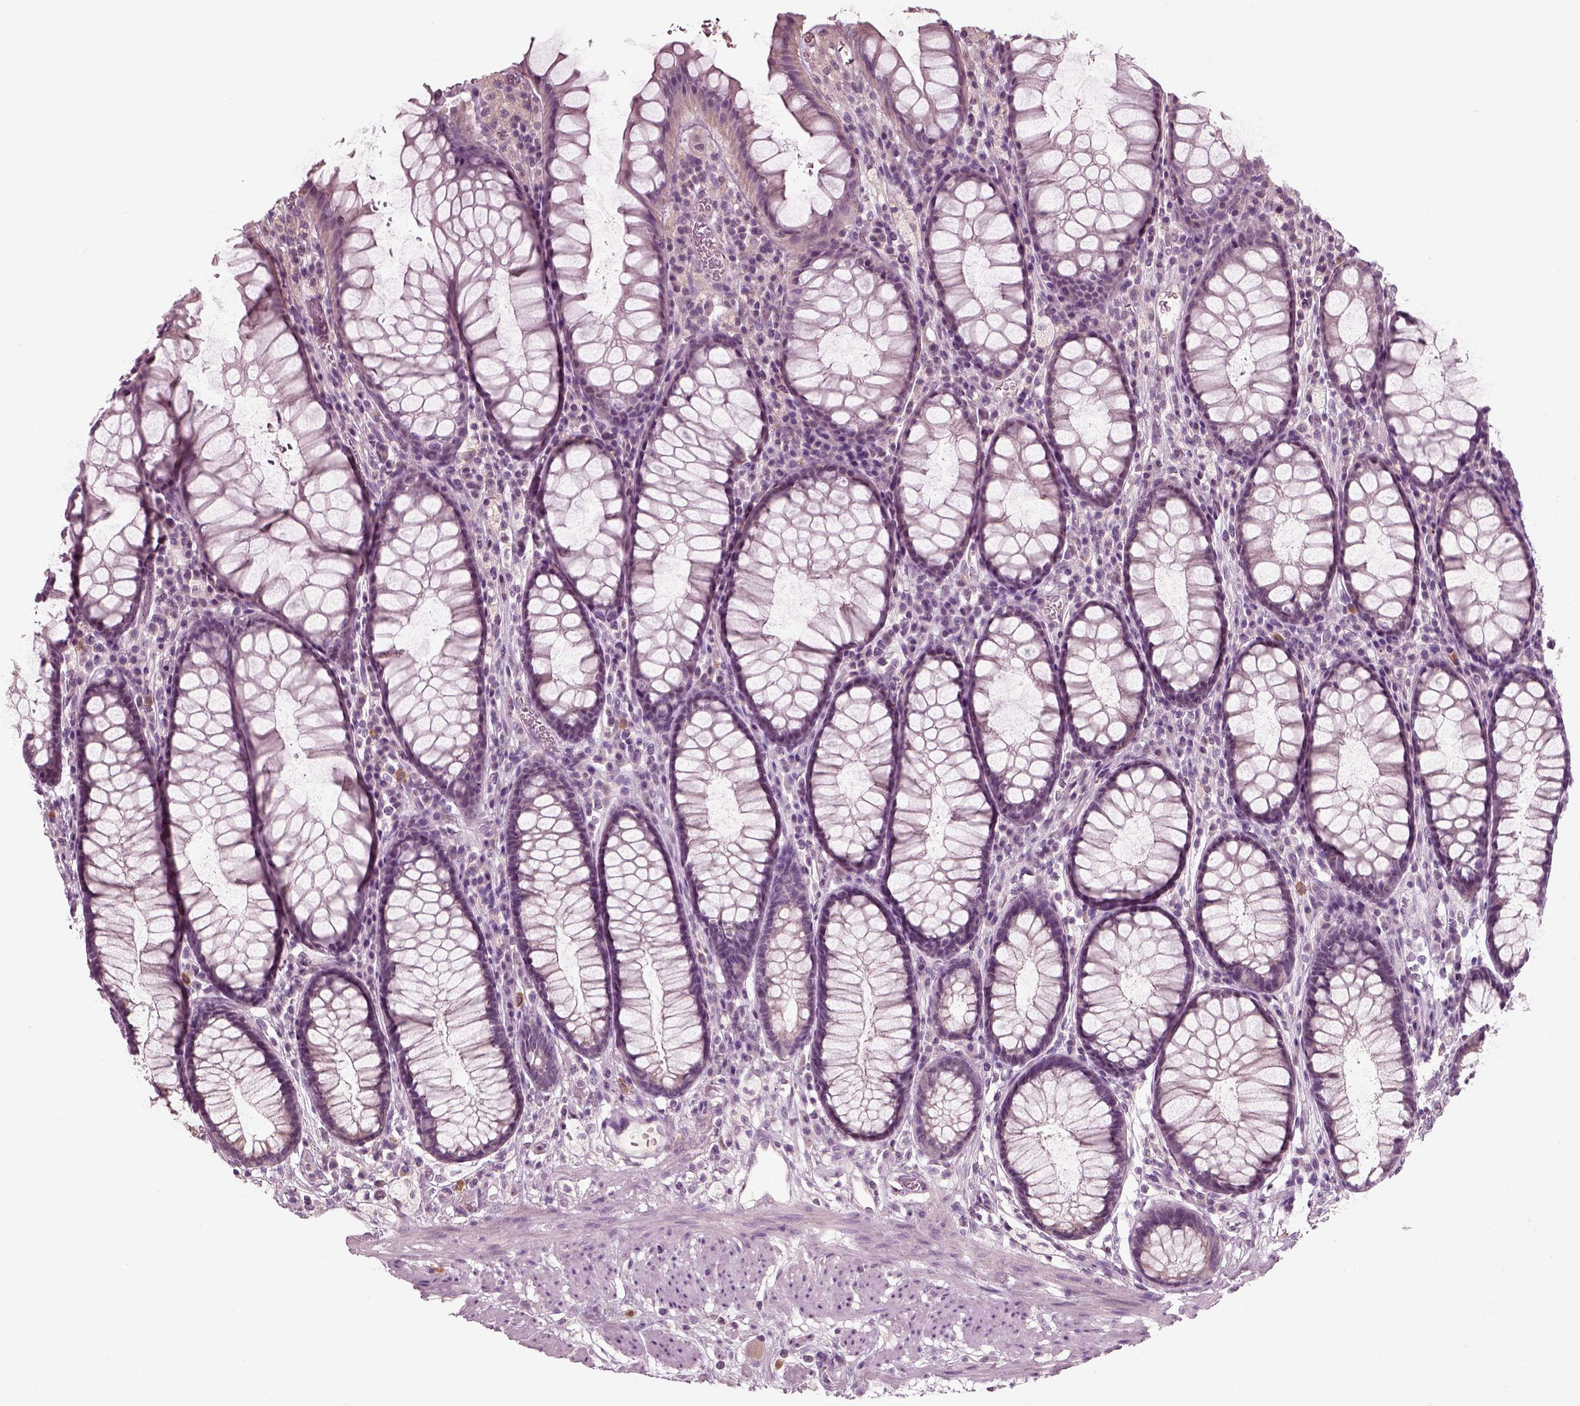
{"staining": {"intensity": "negative", "quantity": "none", "location": "none"}, "tissue": "rectum", "cell_type": "Glandular cells", "image_type": "normal", "snomed": [{"axis": "morphology", "description": "Normal tissue, NOS"}, {"axis": "topography", "description": "Rectum"}], "caption": "The image reveals no significant staining in glandular cells of rectum.", "gene": "RND2", "patient": {"sex": "female", "age": 68}}